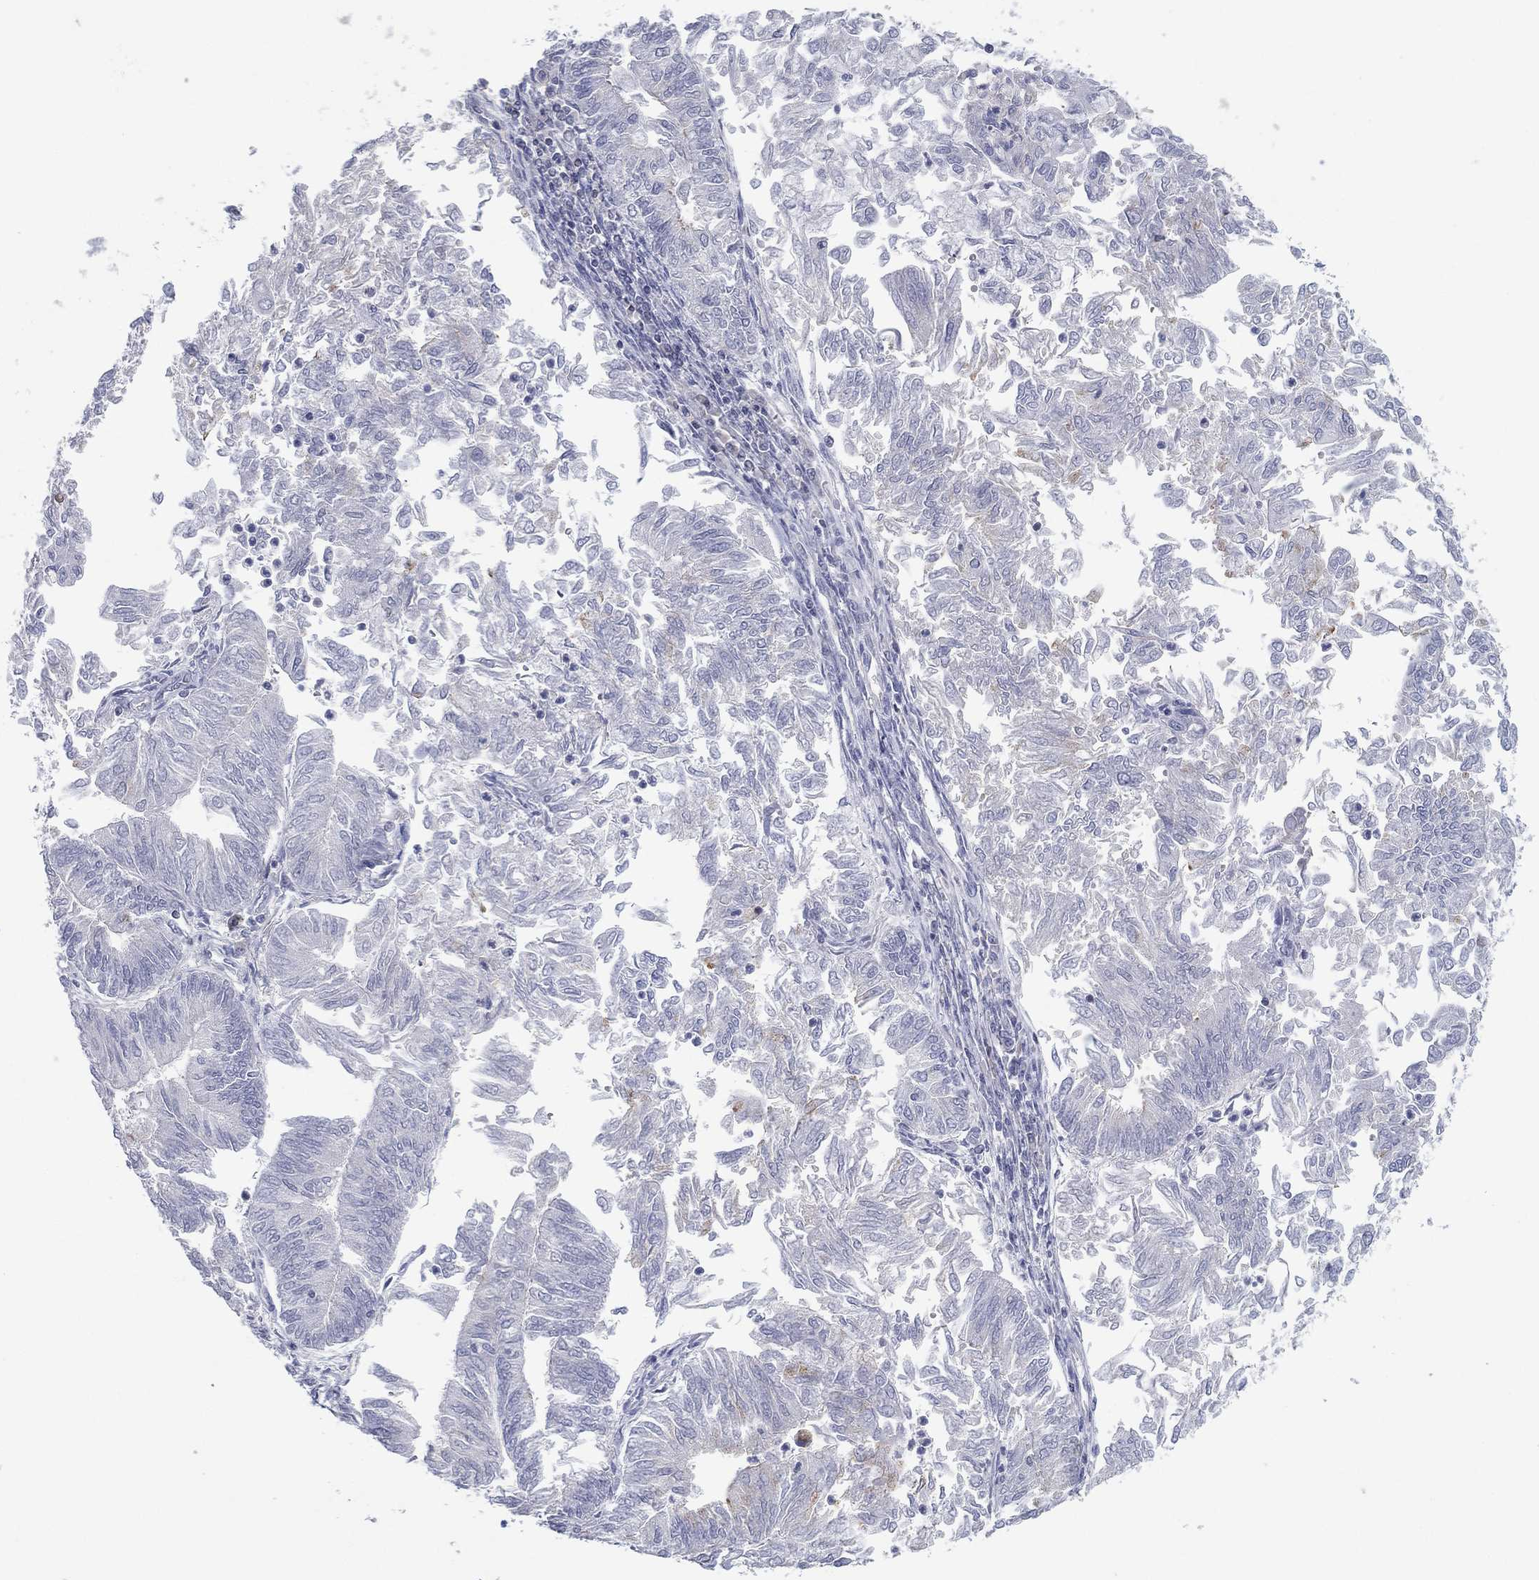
{"staining": {"intensity": "negative", "quantity": "none", "location": "none"}, "tissue": "endometrial cancer", "cell_type": "Tumor cells", "image_type": "cancer", "snomed": [{"axis": "morphology", "description": "Adenocarcinoma, NOS"}, {"axis": "topography", "description": "Endometrium"}], "caption": "Immunohistochemistry of human endometrial cancer exhibits no staining in tumor cells. (DAB immunohistochemistry with hematoxylin counter stain).", "gene": "CPT1B", "patient": {"sex": "female", "age": 59}}